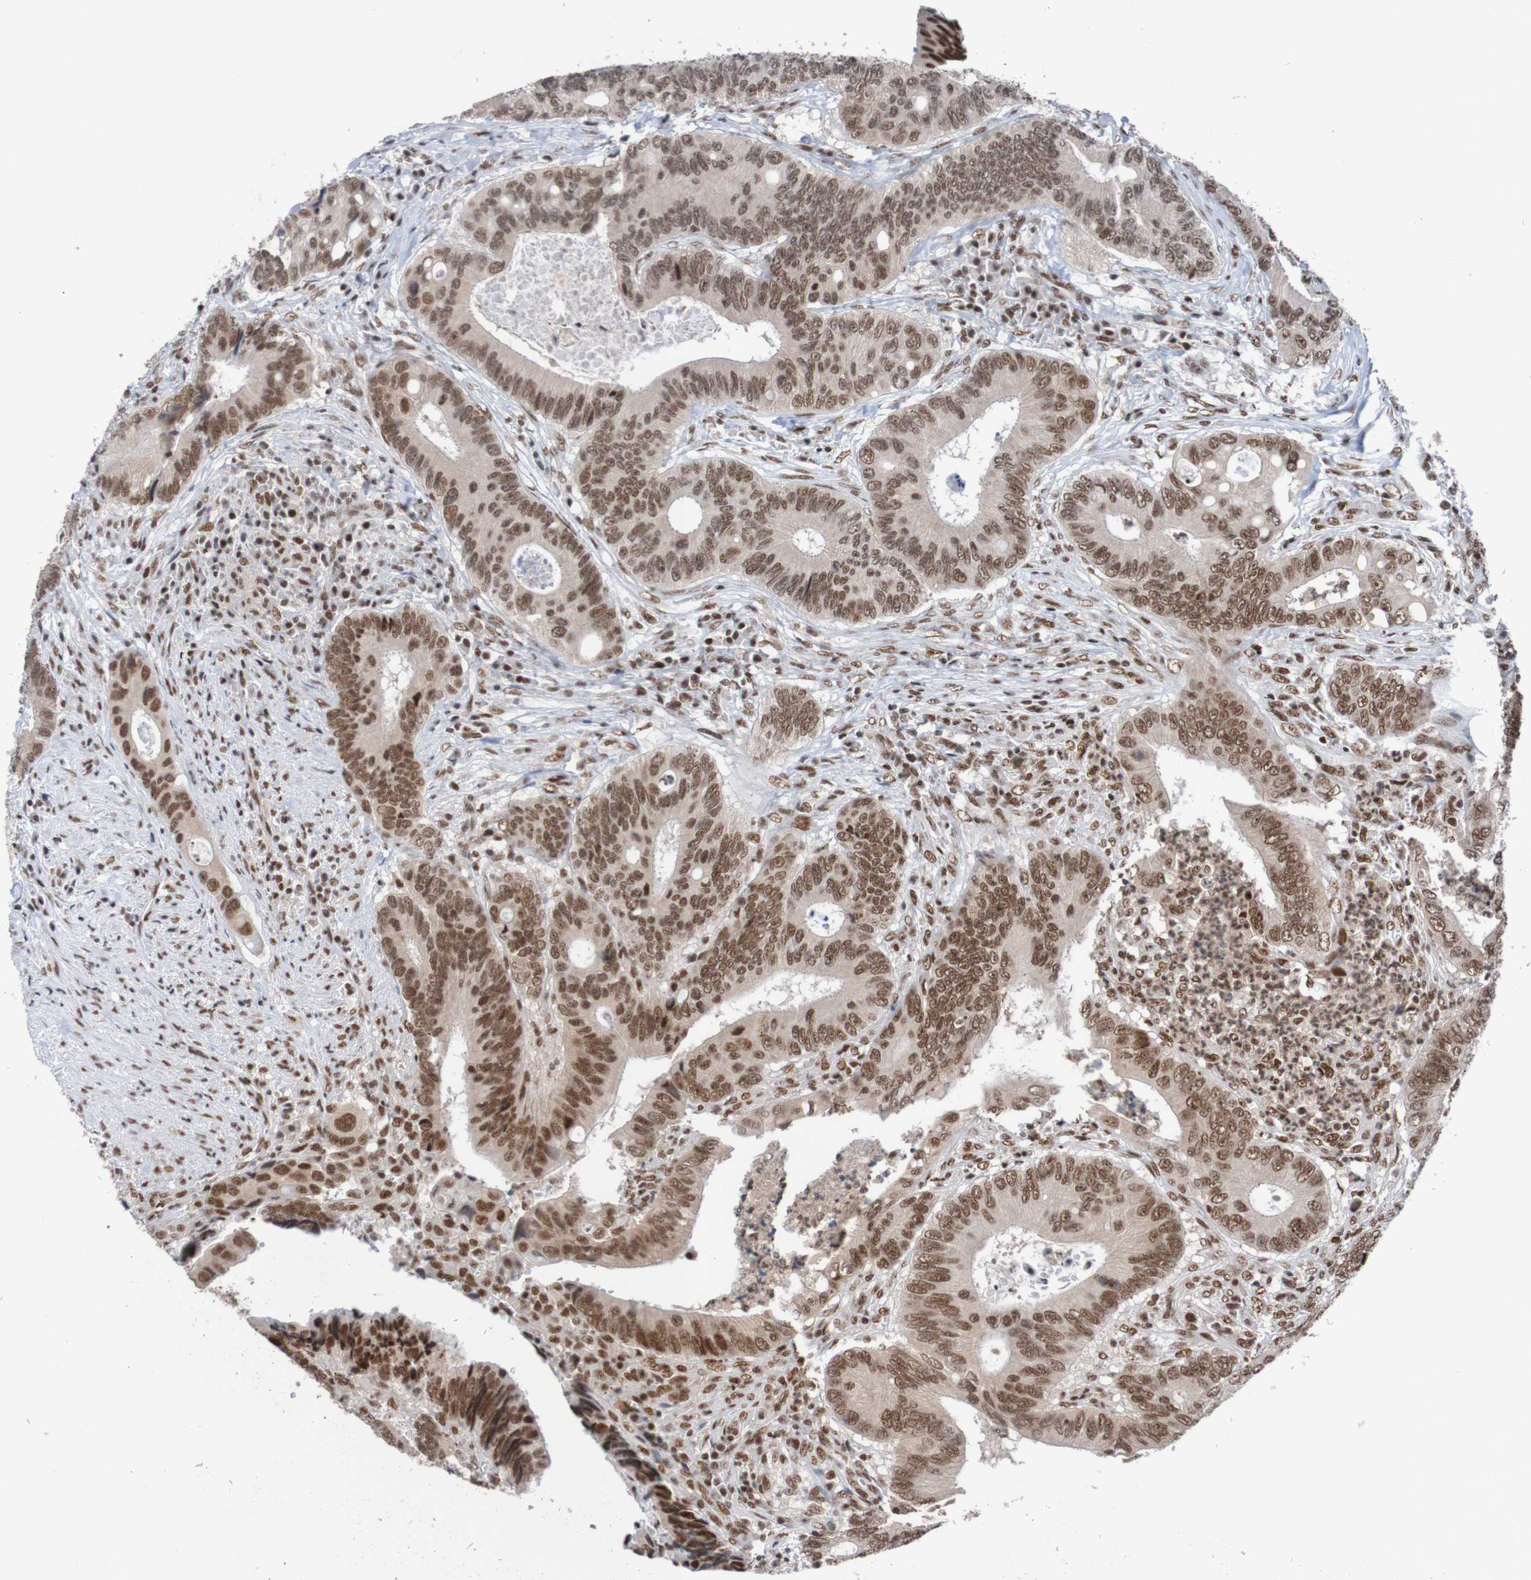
{"staining": {"intensity": "strong", "quantity": ">75%", "location": "nuclear"}, "tissue": "colorectal cancer", "cell_type": "Tumor cells", "image_type": "cancer", "snomed": [{"axis": "morphology", "description": "Inflammation, NOS"}, {"axis": "morphology", "description": "Adenocarcinoma, NOS"}, {"axis": "topography", "description": "Colon"}], "caption": "High-power microscopy captured an IHC image of colorectal adenocarcinoma, revealing strong nuclear expression in about >75% of tumor cells.", "gene": "CDC5L", "patient": {"sex": "male", "age": 72}}